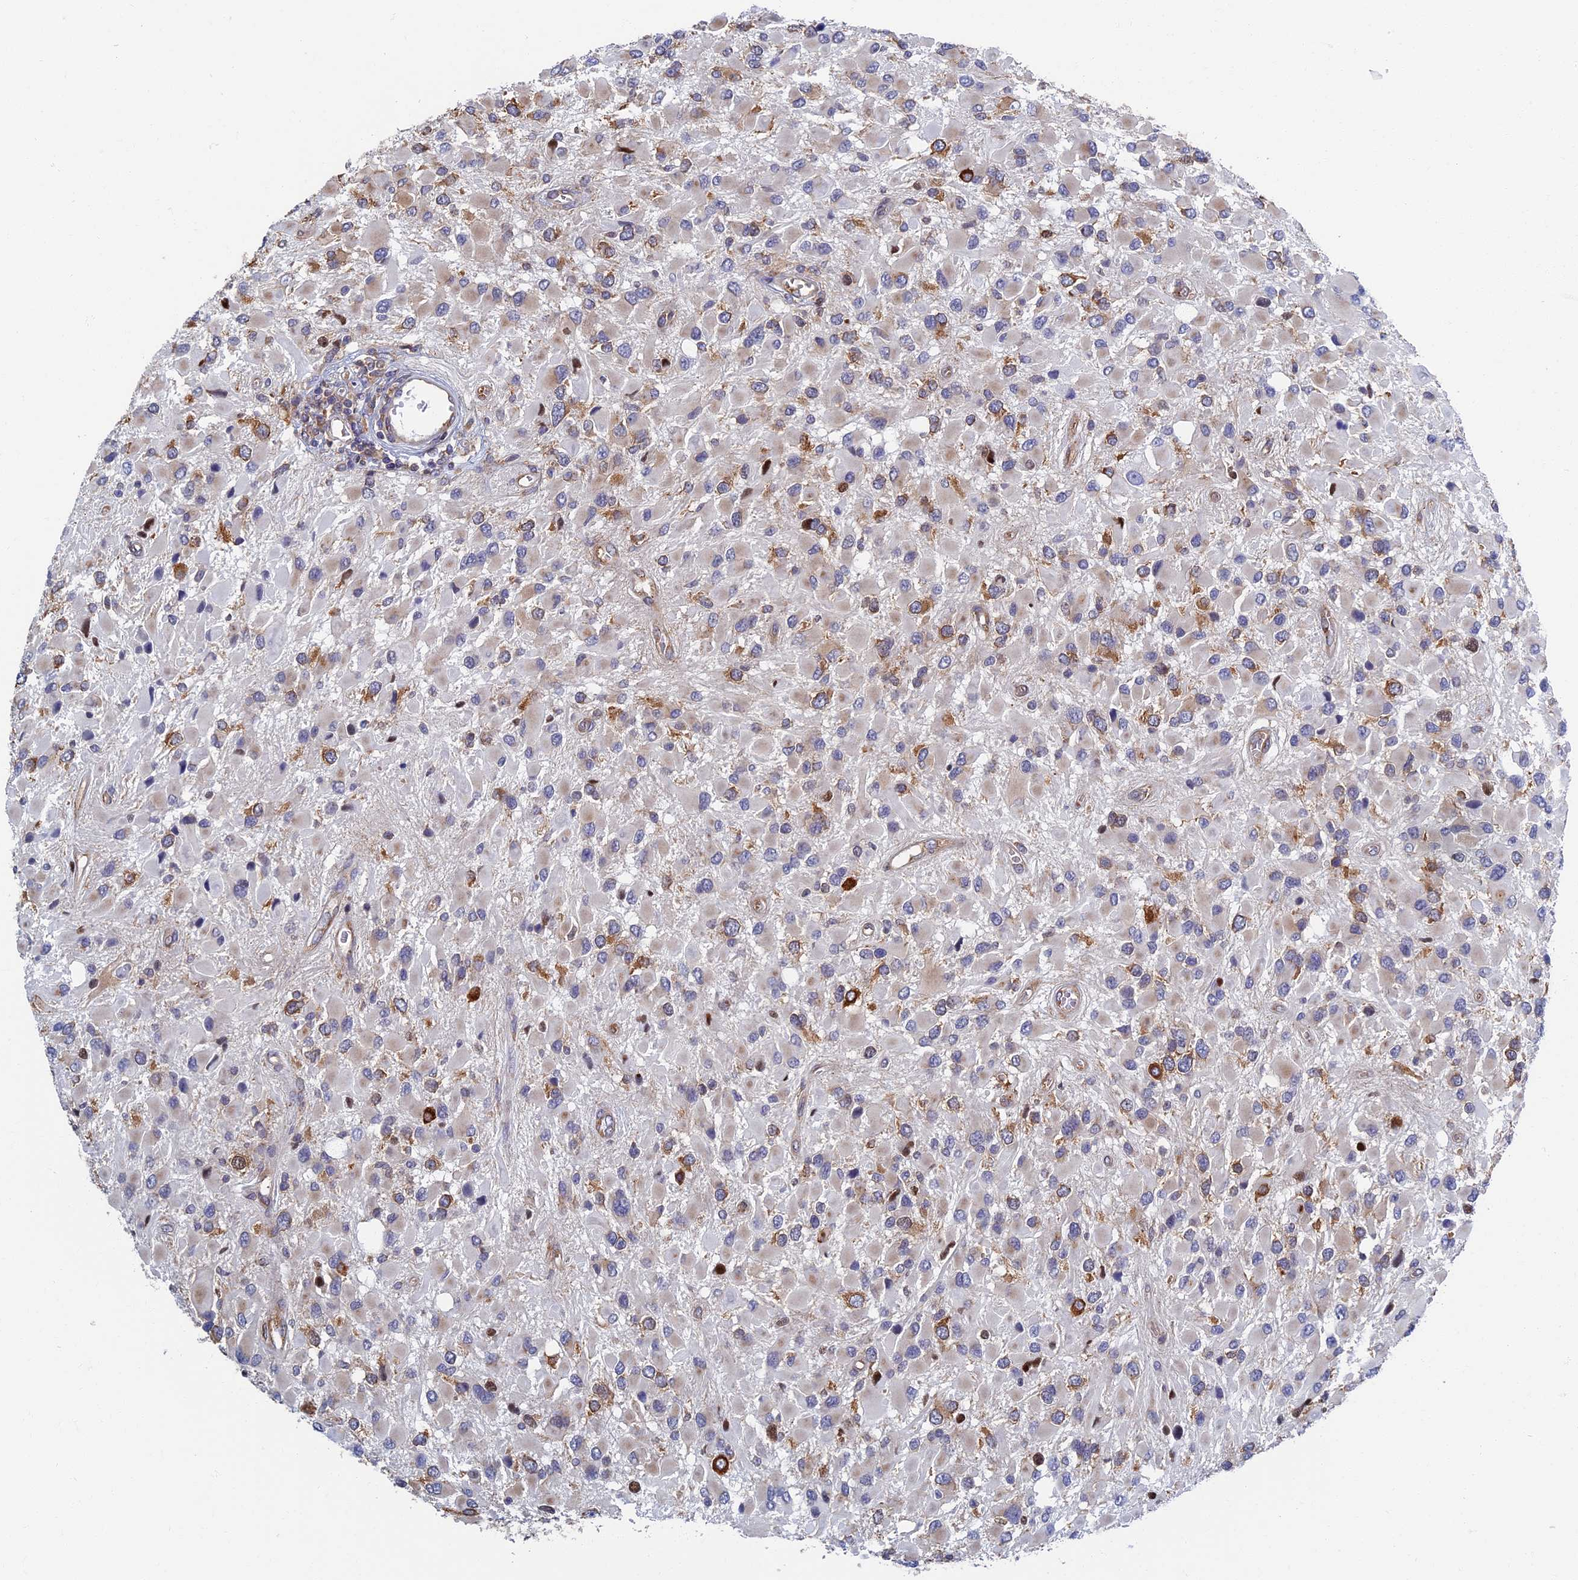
{"staining": {"intensity": "moderate", "quantity": "<25%", "location": "cytoplasmic/membranous"}, "tissue": "glioma", "cell_type": "Tumor cells", "image_type": "cancer", "snomed": [{"axis": "morphology", "description": "Glioma, malignant, High grade"}, {"axis": "topography", "description": "Brain"}], "caption": "High-grade glioma (malignant) stained with immunohistochemistry (IHC) displays moderate cytoplasmic/membranous staining in about <25% of tumor cells.", "gene": "YBX1", "patient": {"sex": "male", "age": 53}}